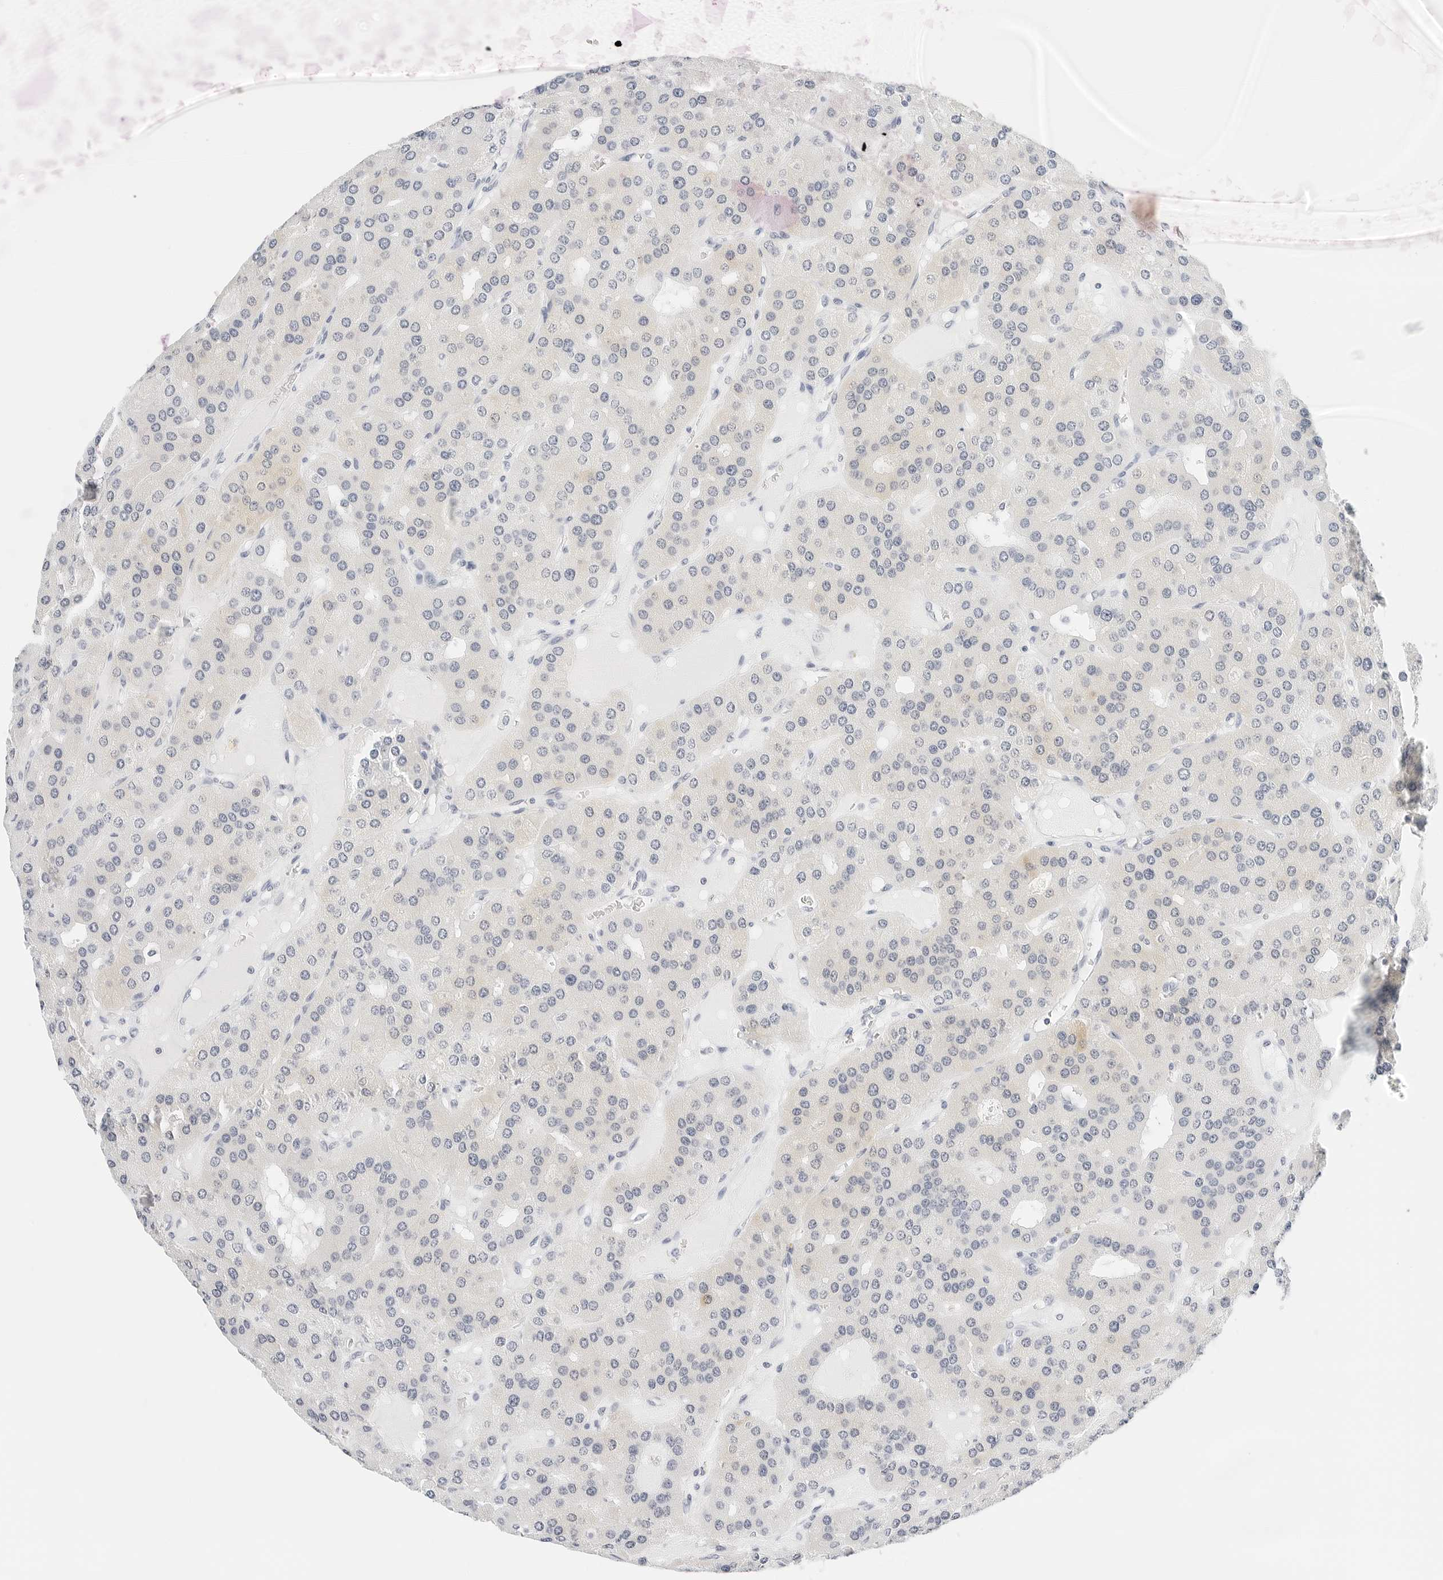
{"staining": {"intensity": "negative", "quantity": "none", "location": "none"}, "tissue": "parathyroid gland", "cell_type": "Glandular cells", "image_type": "normal", "snomed": [{"axis": "morphology", "description": "Normal tissue, NOS"}, {"axis": "morphology", "description": "Adenoma, NOS"}, {"axis": "topography", "description": "Parathyroid gland"}], "caption": "This is a histopathology image of IHC staining of benign parathyroid gland, which shows no staining in glandular cells.", "gene": "CD22", "patient": {"sex": "female", "age": 86}}